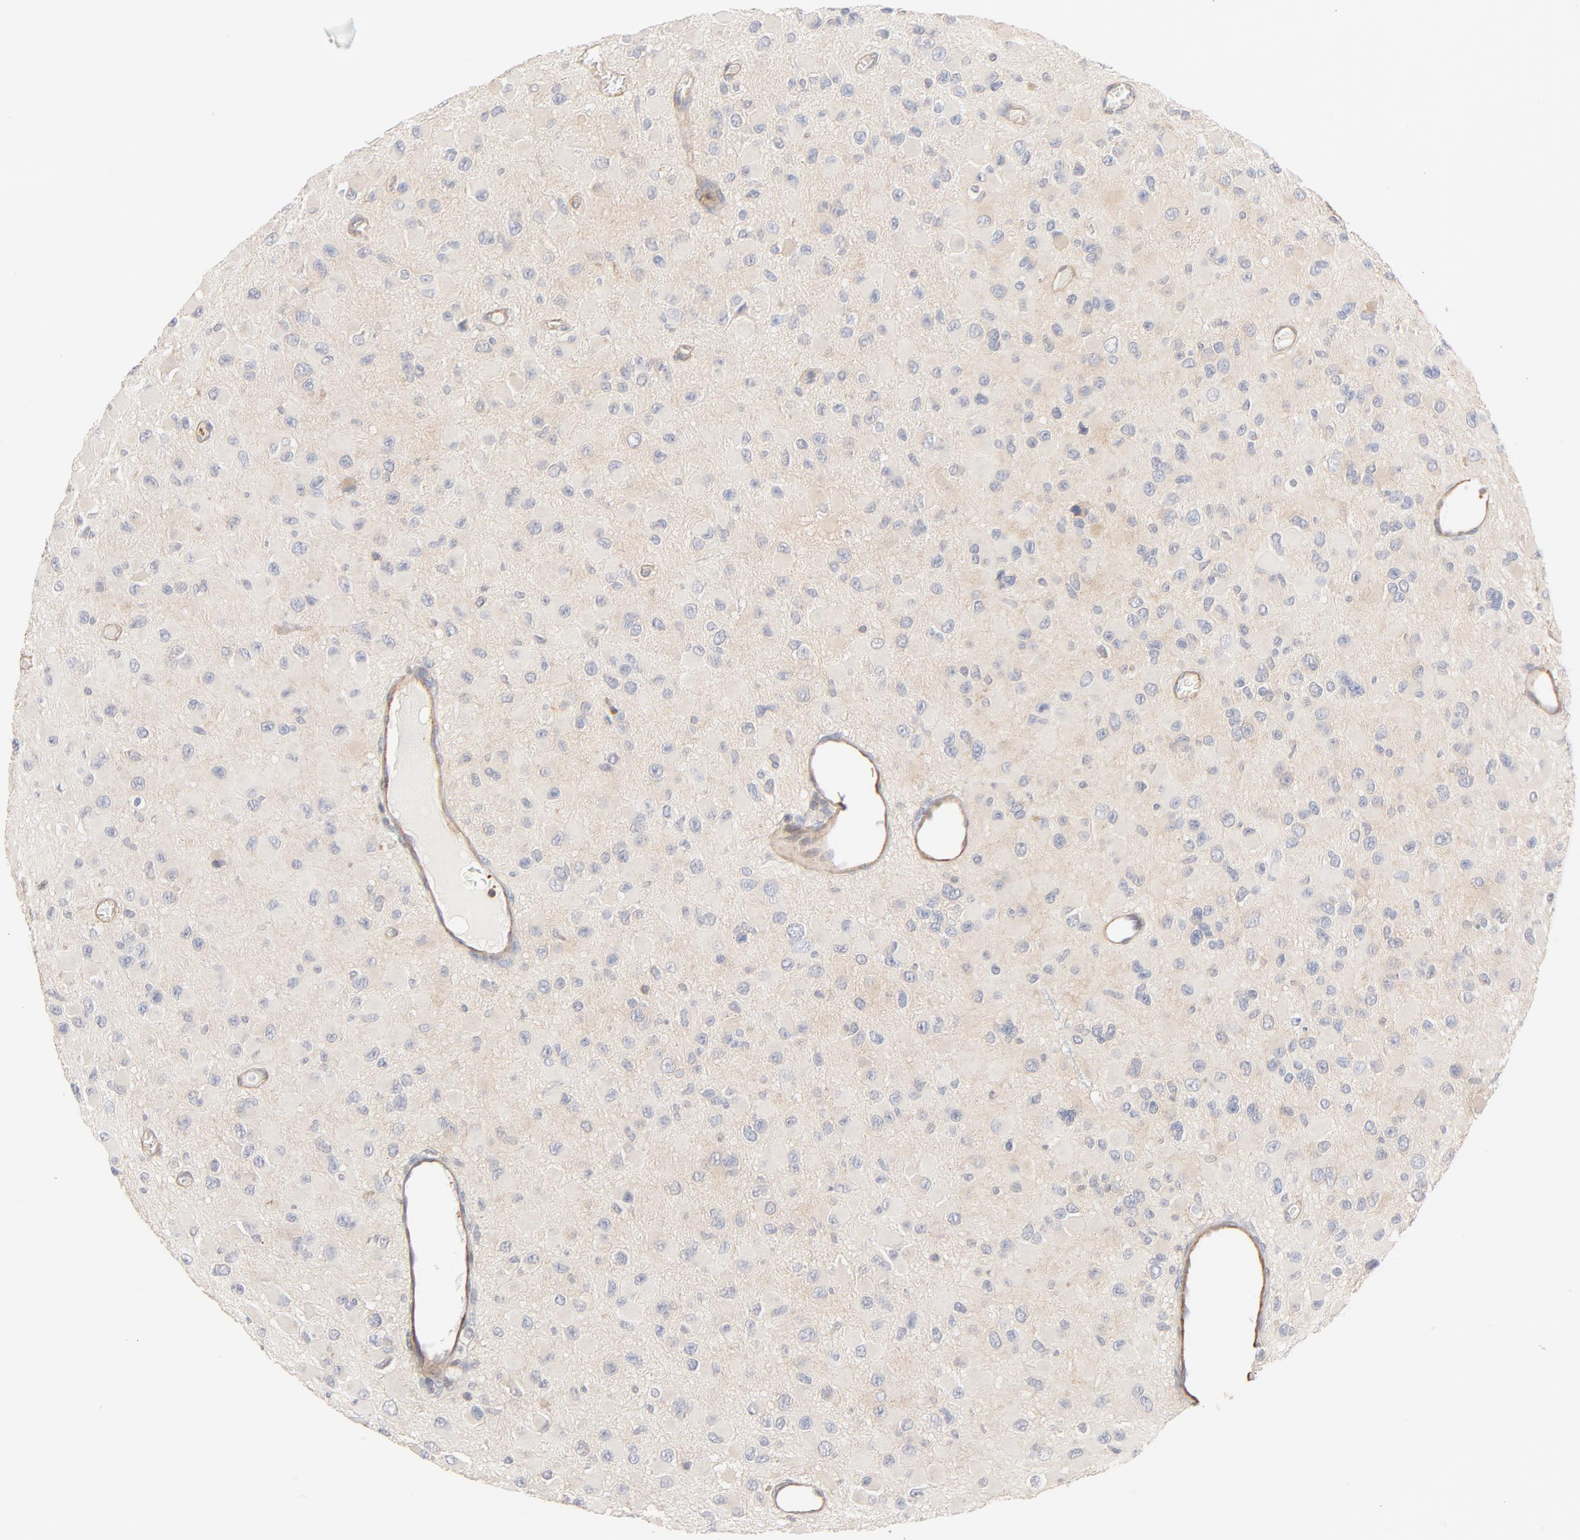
{"staining": {"intensity": "moderate", "quantity": "<25%", "location": "cytoplasmic/membranous"}, "tissue": "glioma", "cell_type": "Tumor cells", "image_type": "cancer", "snomed": [{"axis": "morphology", "description": "Glioma, malignant, Low grade"}, {"axis": "topography", "description": "Brain"}], "caption": "IHC staining of malignant glioma (low-grade), which displays low levels of moderate cytoplasmic/membranous positivity in approximately <25% of tumor cells indicating moderate cytoplasmic/membranous protein positivity. The staining was performed using DAB (3,3'-diaminobenzidine) (brown) for protein detection and nuclei were counterstained in hematoxylin (blue).", "gene": "STRN3", "patient": {"sex": "male", "age": 42}}